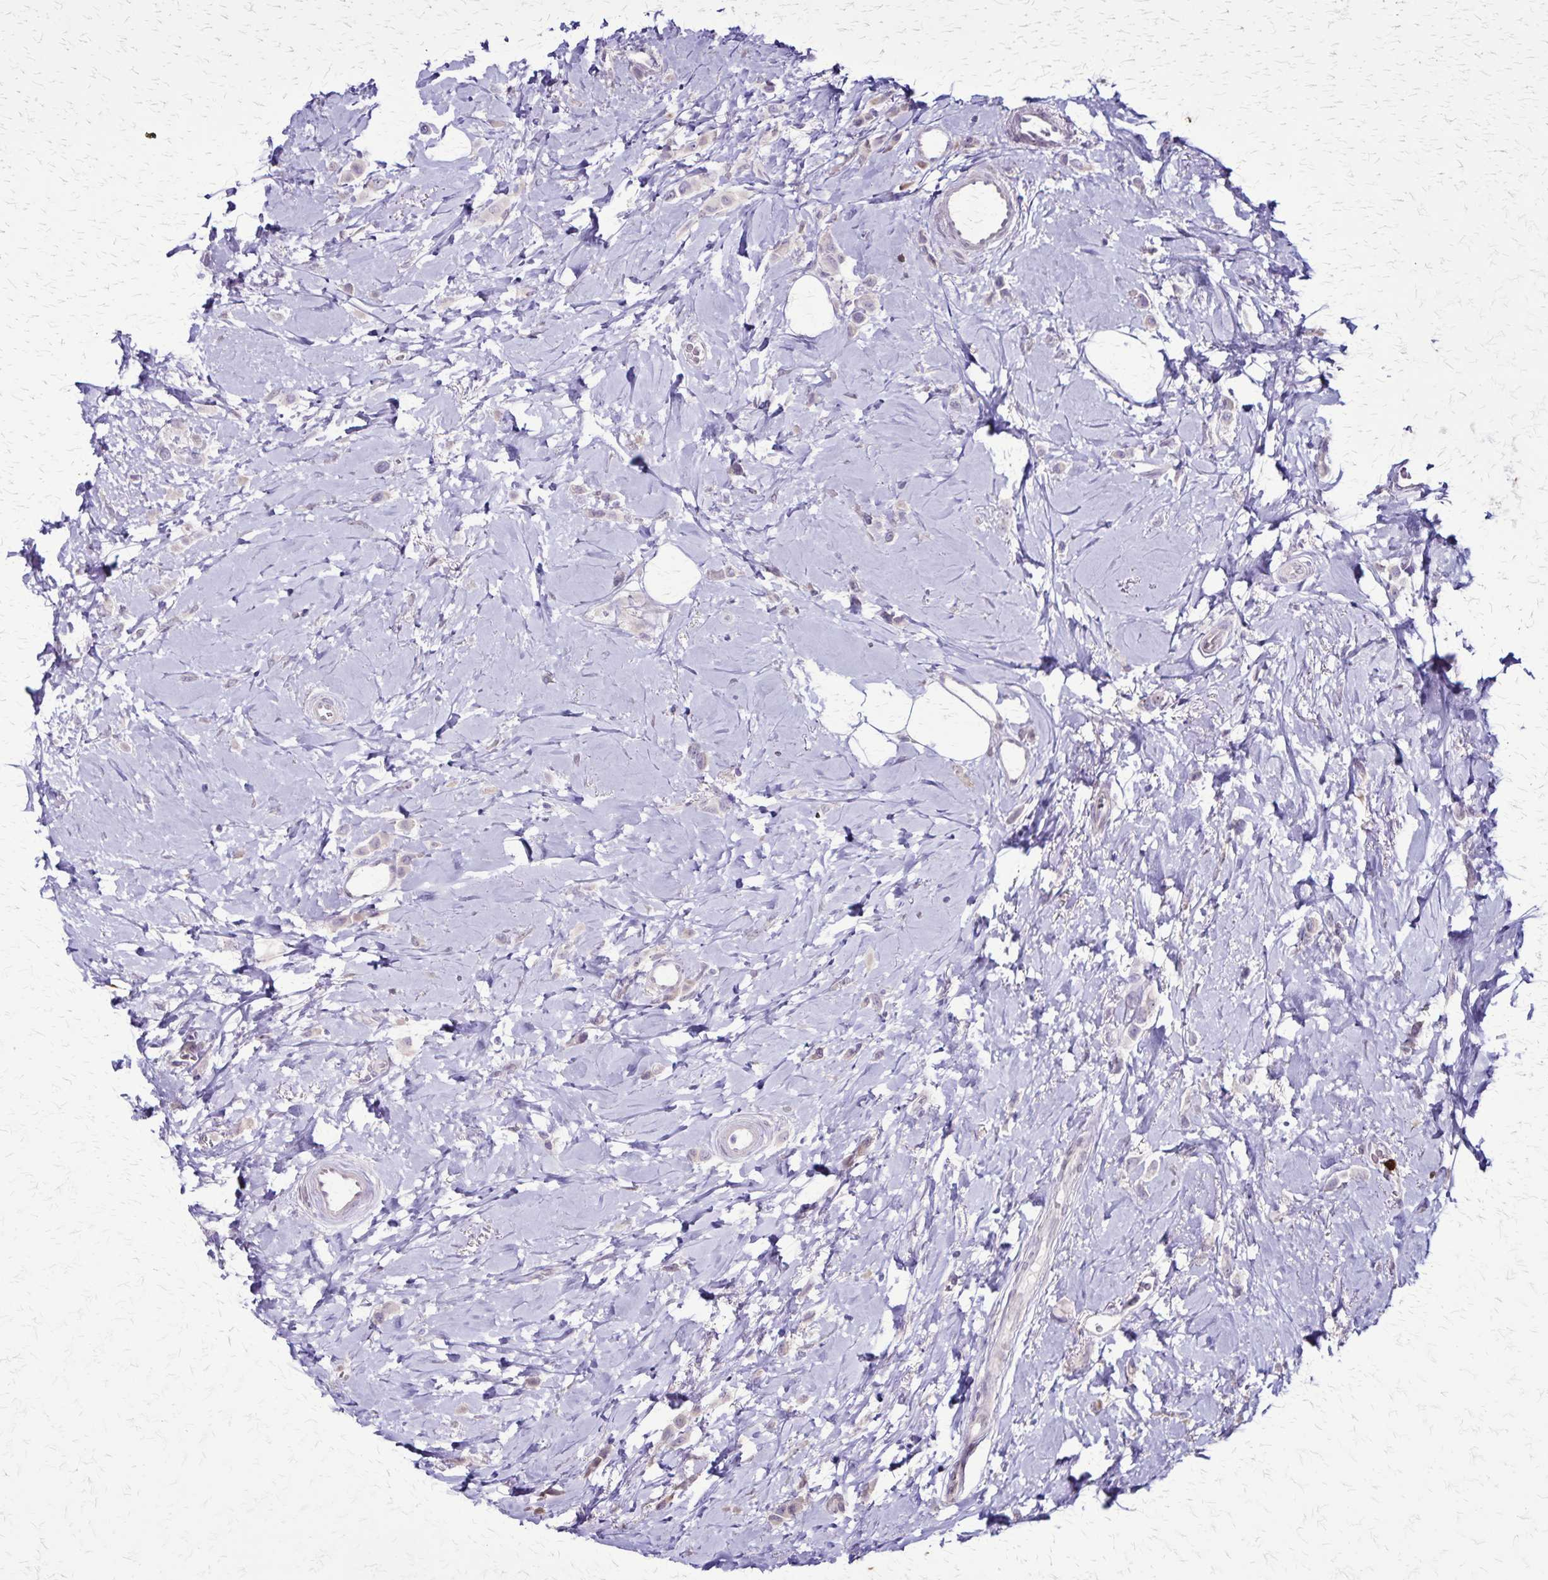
{"staining": {"intensity": "negative", "quantity": "none", "location": "none"}, "tissue": "breast cancer", "cell_type": "Tumor cells", "image_type": "cancer", "snomed": [{"axis": "morphology", "description": "Lobular carcinoma"}, {"axis": "topography", "description": "Breast"}], "caption": "An immunohistochemistry photomicrograph of breast lobular carcinoma is shown. There is no staining in tumor cells of breast lobular carcinoma.", "gene": "ULBP3", "patient": {"sex": "female", "age": 66}}